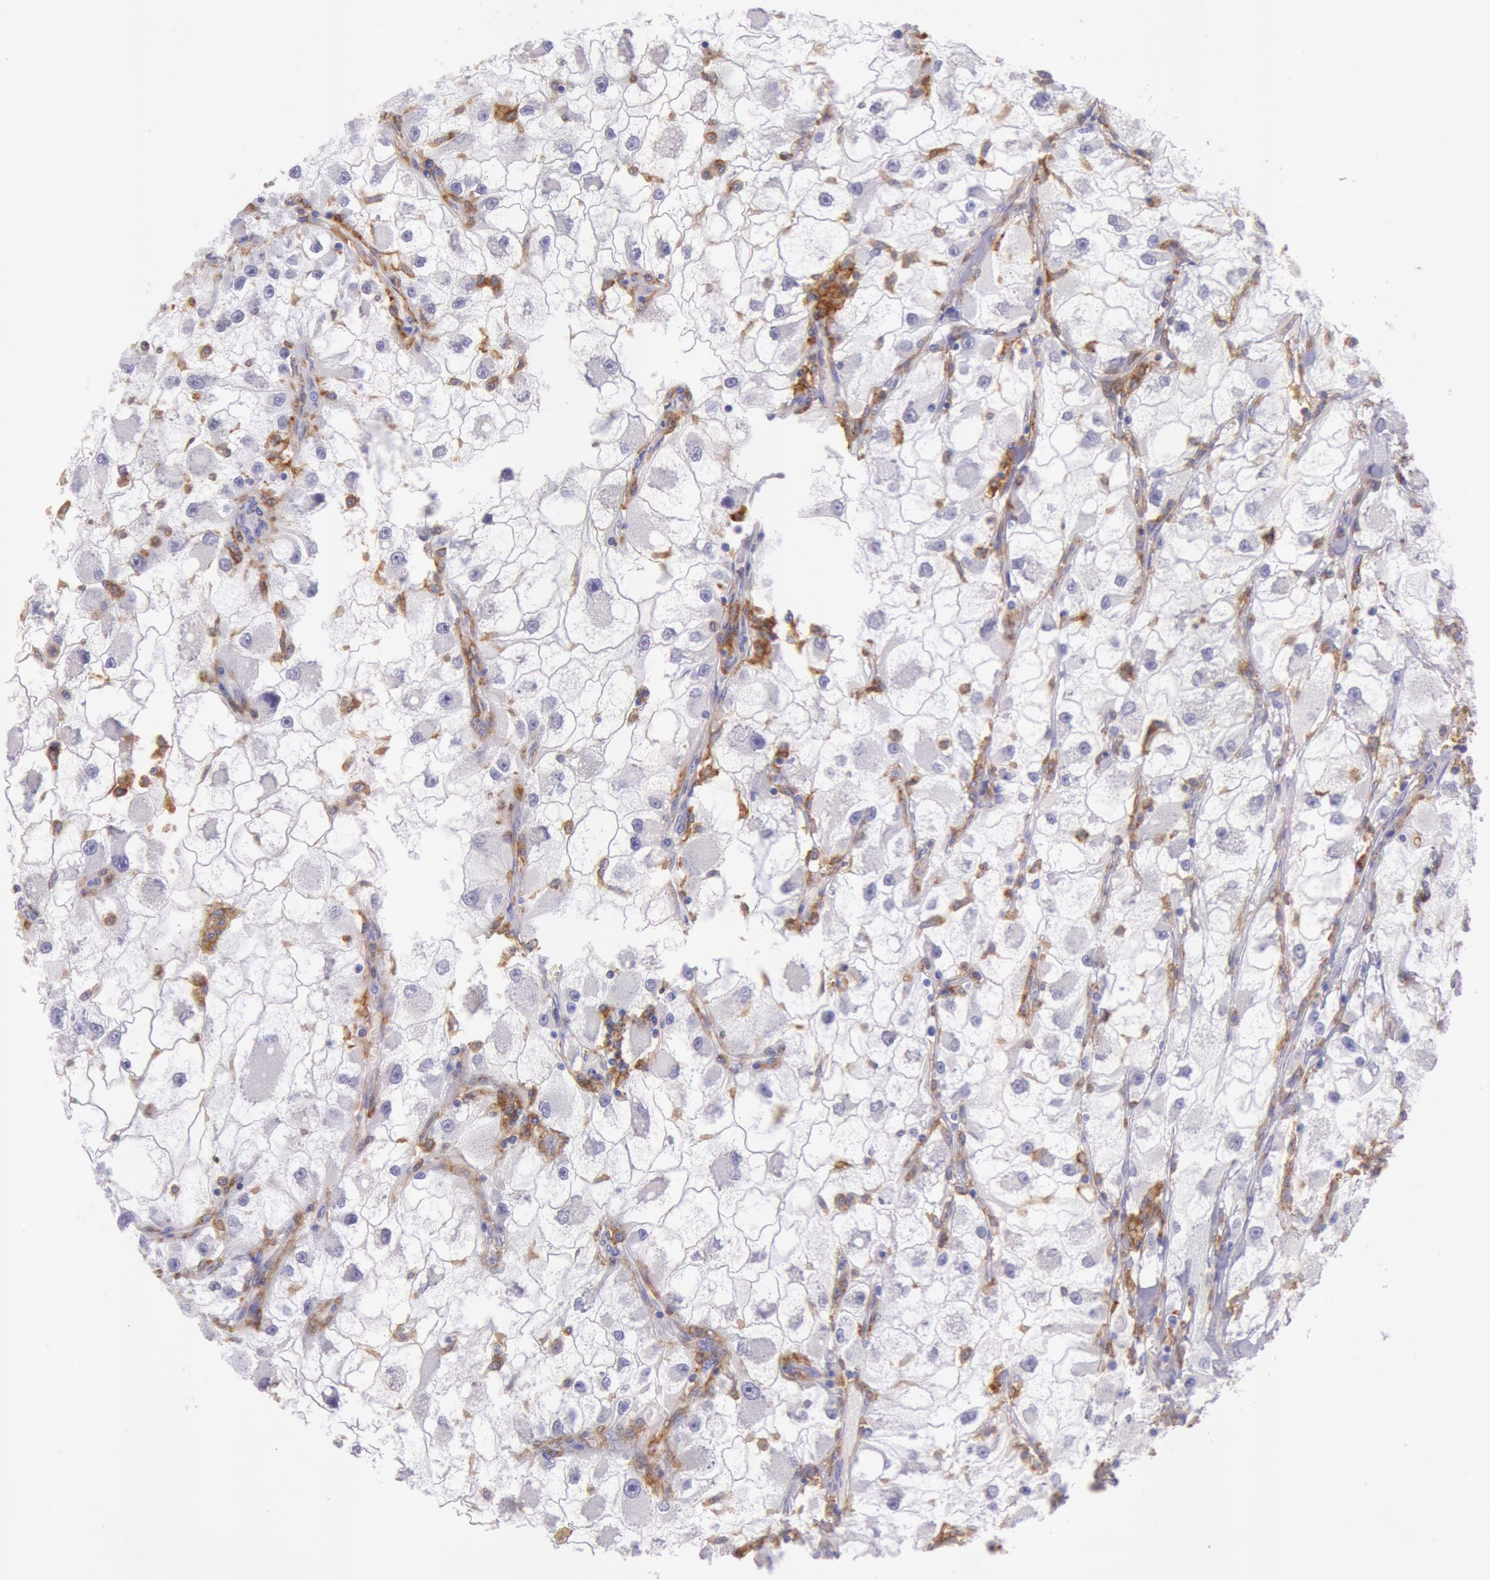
{"staining": {"intensity": "negative", "quantity": "none", "location": "none"}, "tissue": "renal cancer", "cell_type": "Tumor cells", "image_type": "cancer", "snomed": [{"axis": "morphology", "description": "Adenocarcinoma, NOS"}, {"axis": "topography", "description": "Kidney"}], "caption": "Immunohistochemistry (IHC) of human renal adenocarcinoma shows no positivity in tumor cells.", "gene": "LYN", "patient": {"sex": "female", "age": 73}}